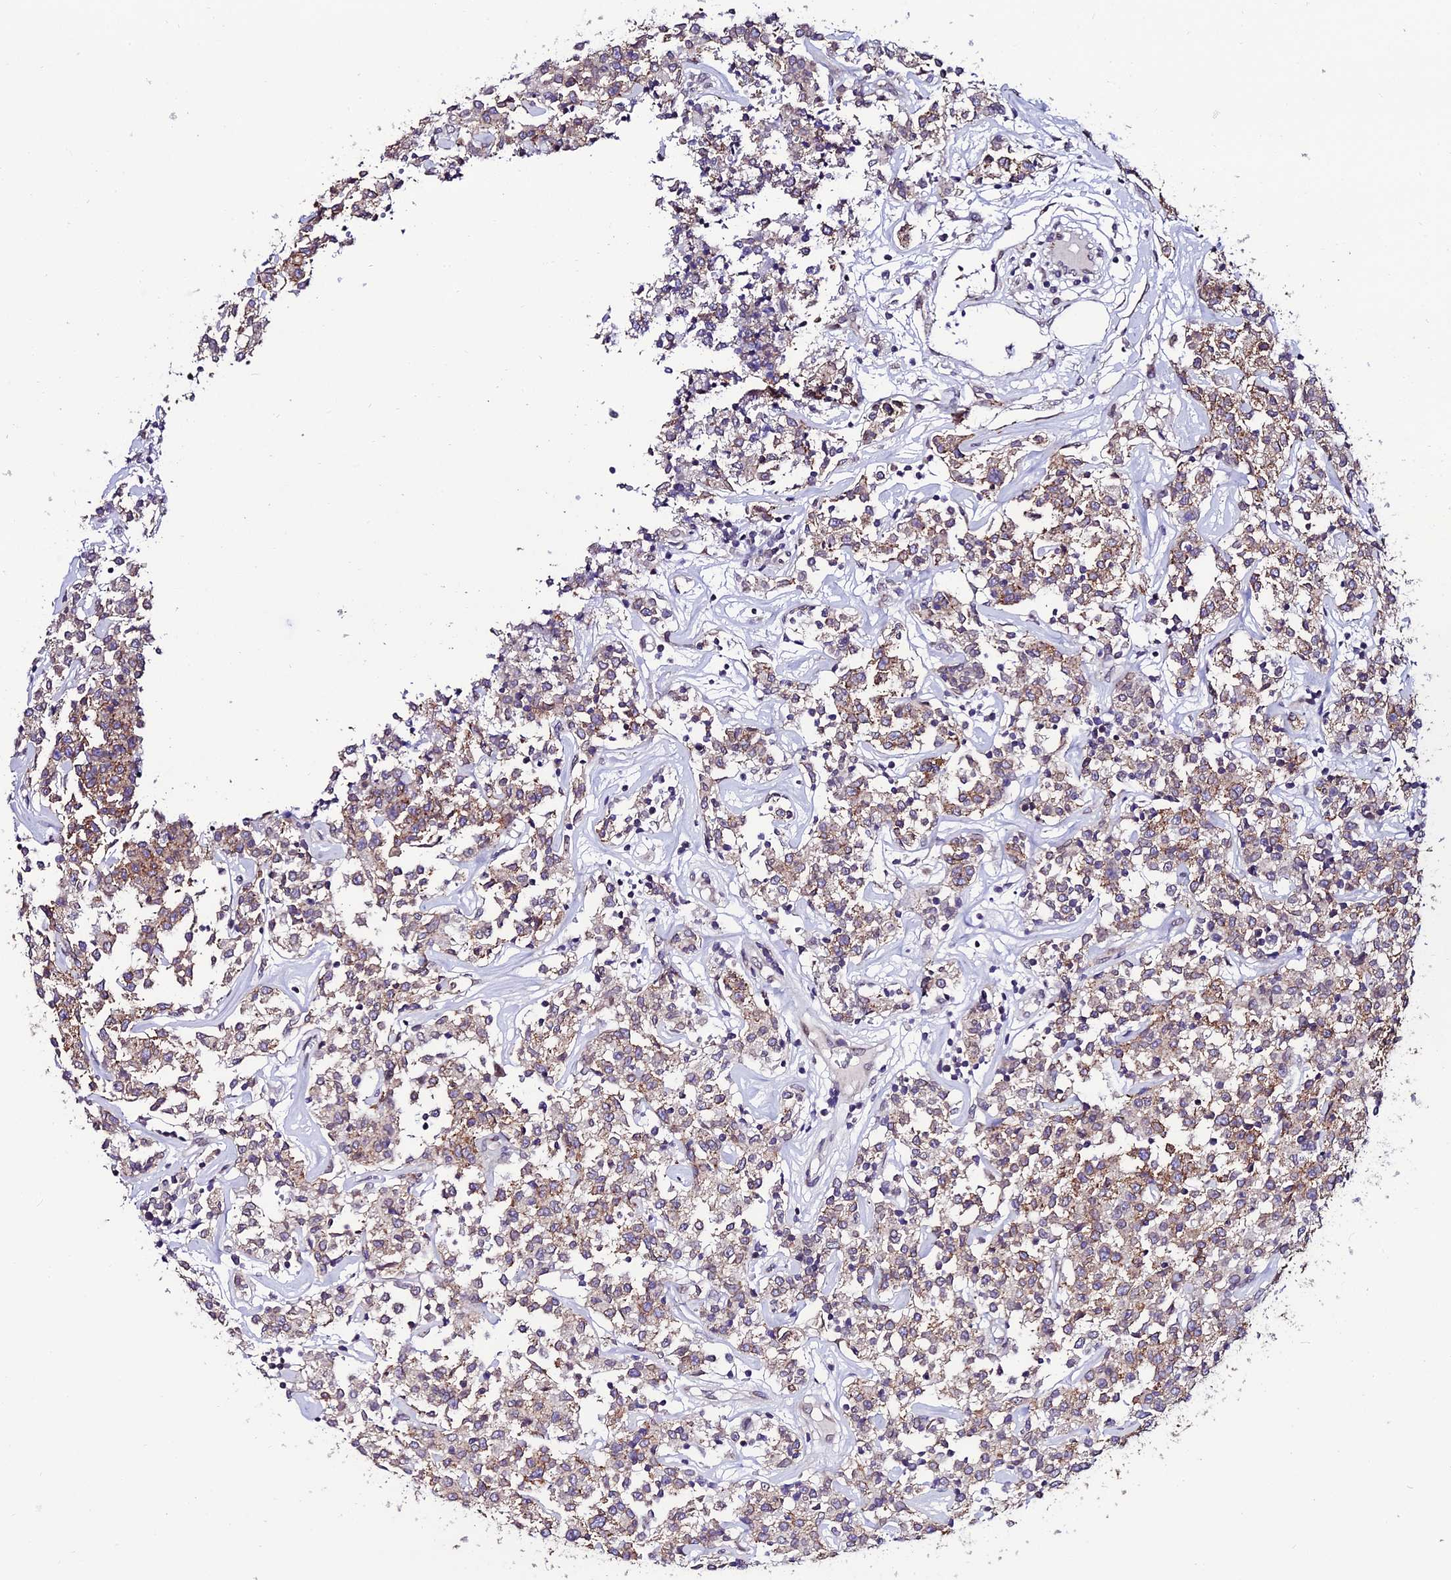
{"staining": {"intensity": "weak", "quantity": "25%-75%", "location": "cytoplasmic/membranous"}, "tissue": "lymphoma", "cell_type": "Tumor cells", "image_type": "cancer", "snomed": [{"axis": "morphology", "description": "Malignant lymphoma, non-Hodgkin's type, Low grade"}, {"axis": "topography", "description": "Small intestine"}], "caption": "Immunohistochemical staining of human lymphoma exhibits weak cytoplasmic/membranous protein staining in approximately 25%-75% of tumor cells.", "gene": "DDX19A", "patient": {"sex": "female", "age": 59}}